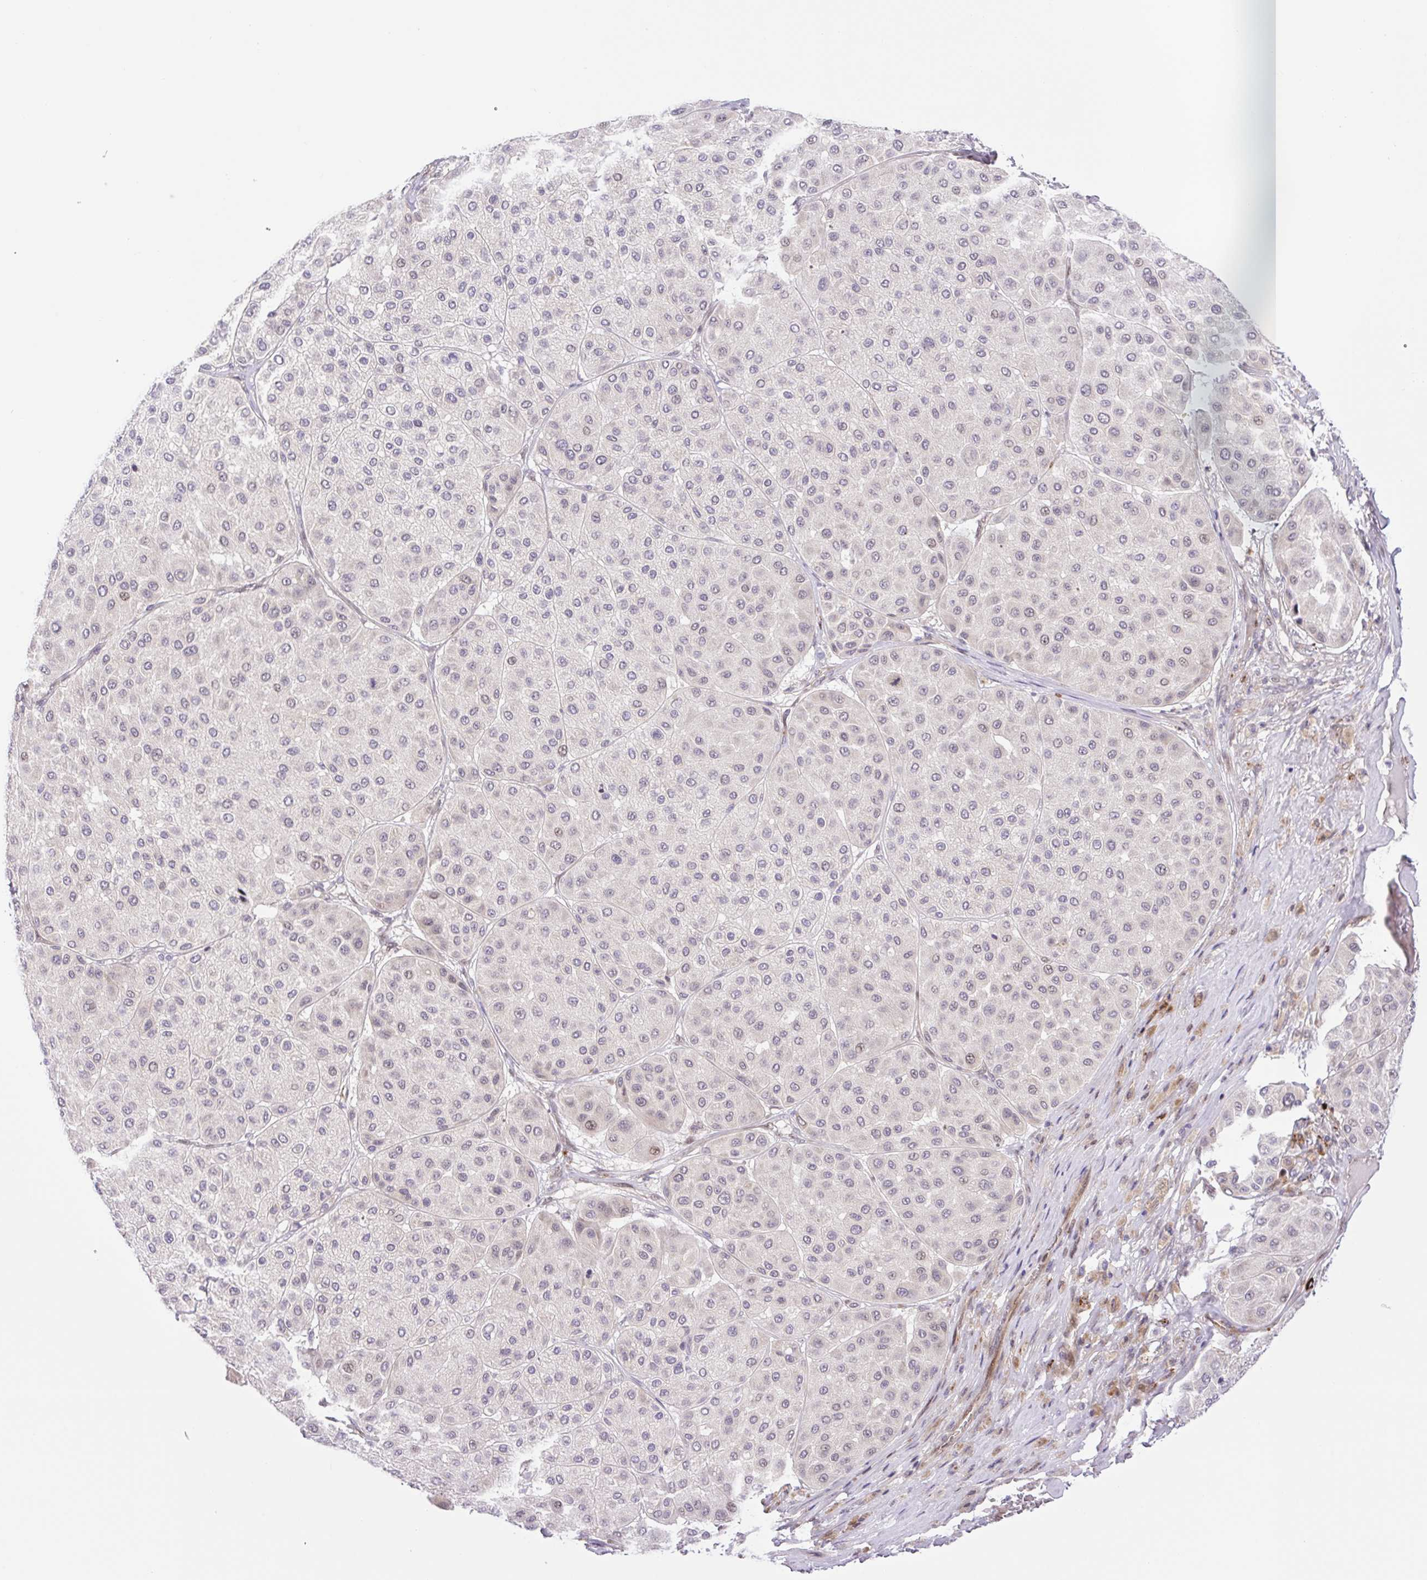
{"staining": {"intensity": "weak", "quantity": "<25%", "location": "nuclear"}, "tissue": "melanoma", "cell_type": "Tumor cells", "image_type": "cancer", "snomed": [{"axis": "morphology", "description": "Malignant melanoma, Metastatic site"}, {"axis": "topography", "description": "Smooth muscle"}], "caption": "DAB (3,3'-diaminobenzidine) immunohistochemical staining of human melanoma demonstrates no significant staining in tumor cells. The staining is performed using DAB (3,3'-diaminobenzidine) brown chromogen with nuclei counter-stained in using hematoxylin.", "gene": "ERG", "patient": {"sex": "male", "age": 41}}